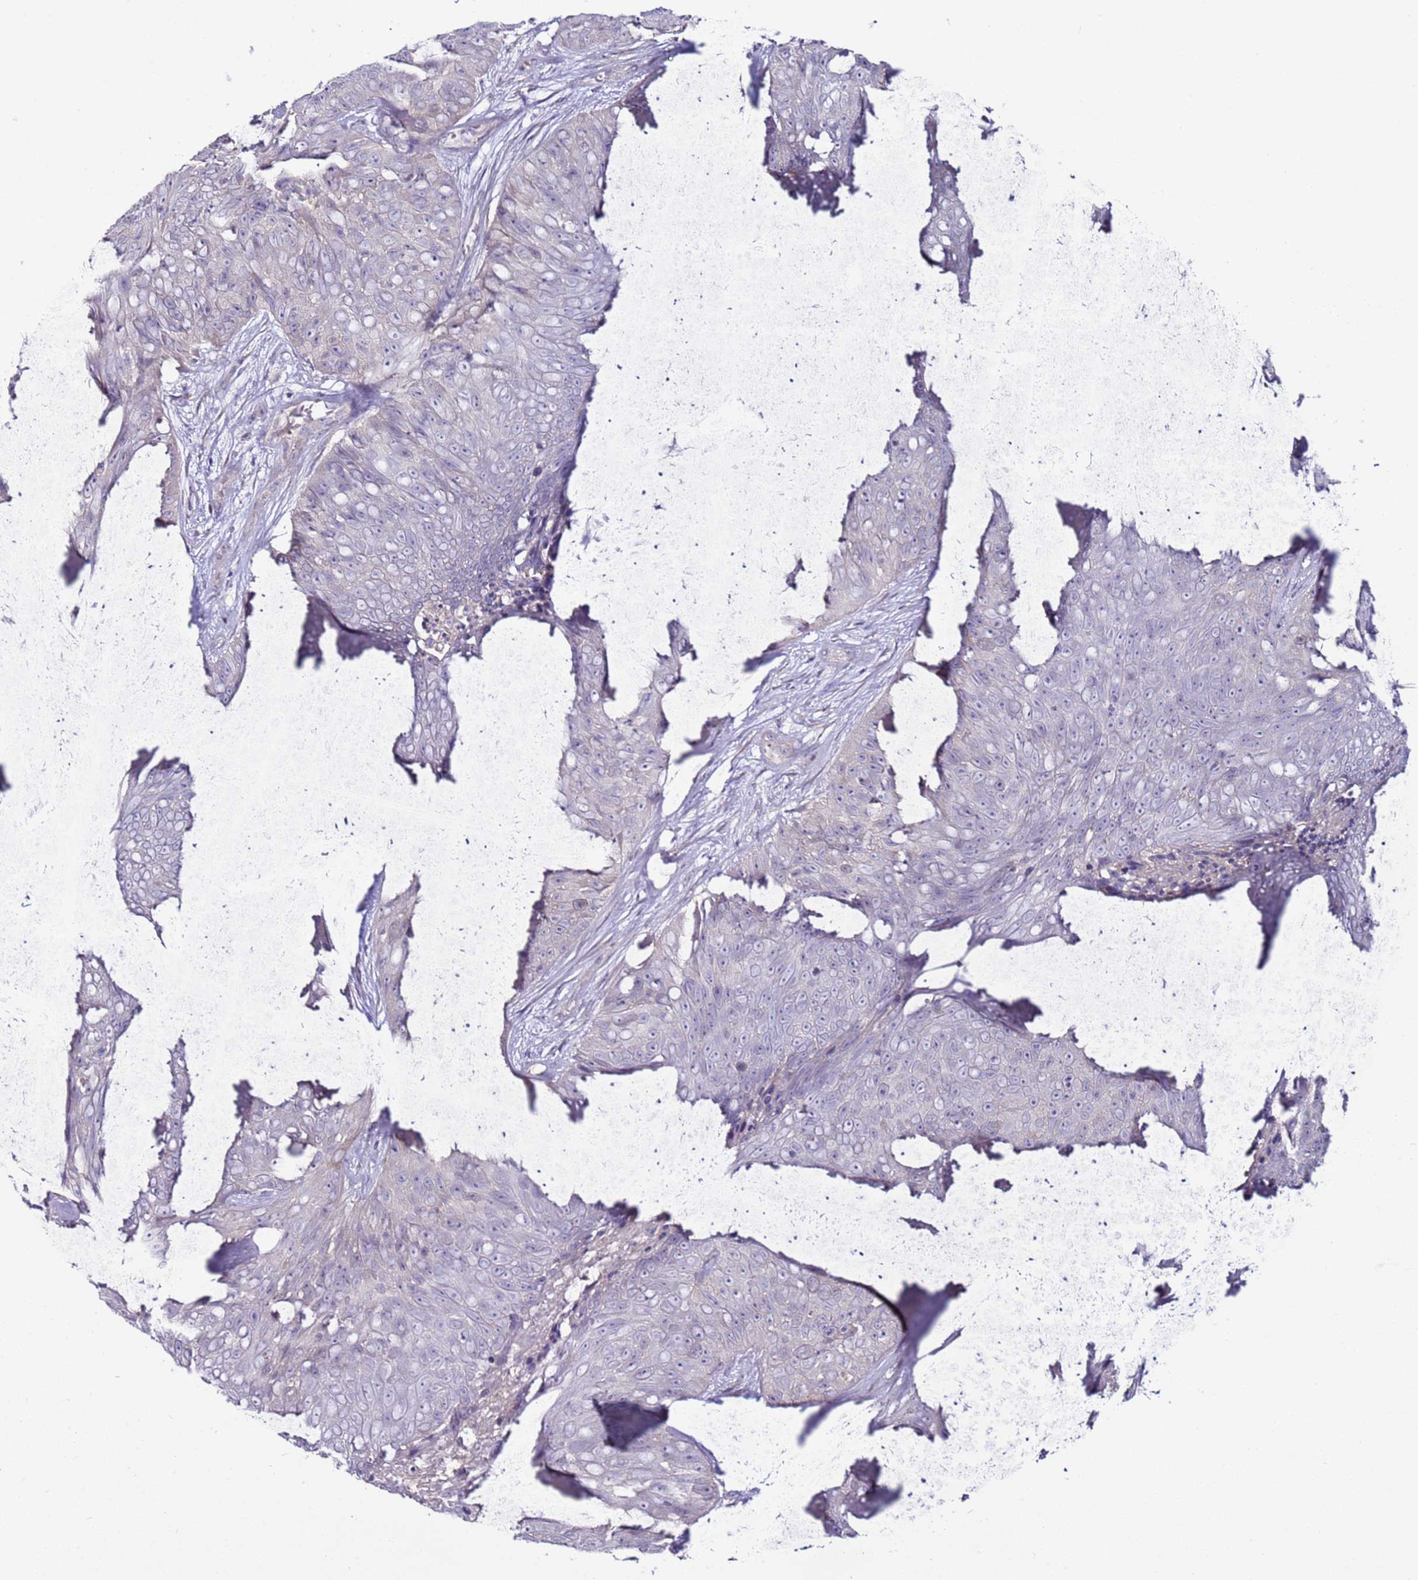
{"staining": {"intensity": "negative", "quantity": "none", "location": "none"}, "tissue": "skin cancer", "cell_type": "Tumor cells", "image_type": "cancer", "snomed": [{"axis": "morphology", "description": "Squamous cell carcinoma, NOS"}, {"axis": "topography", "description": "Skin"}], "caption": "Histopathology image shows no significant protein expression in tumor cells of skin squamous cell carcinoma. Nuclei are stained in blue.", "gene": "GPN3", "patient": {"sex": "female", "age": 87}}